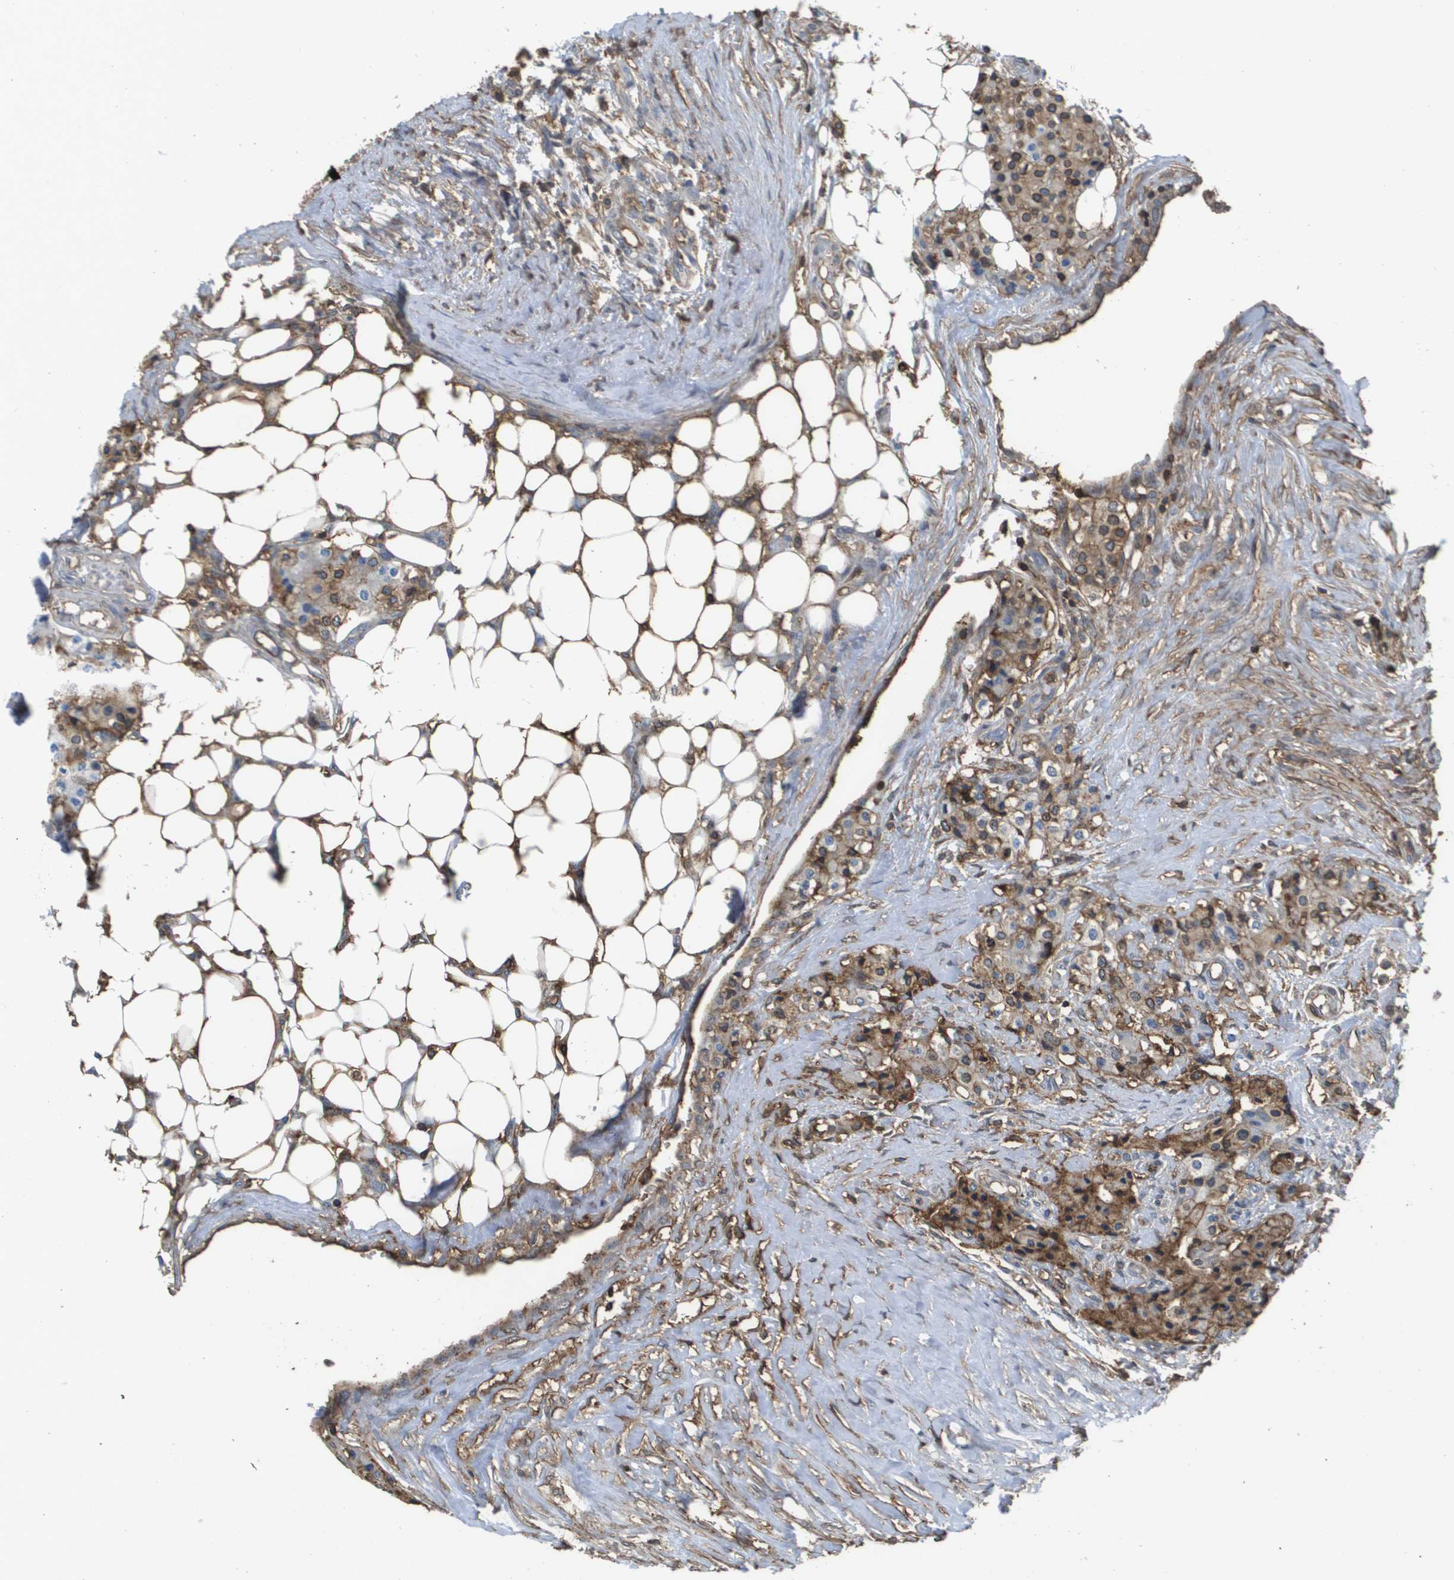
{"staining": {"intensity": "moderate", "quantity": "25%-75%", "location": "cytoplasmic/membranous"}, "tissue": "carcinoid", "cell_type": "Tumor cells", "image_type": "cancer", "snomed": [{"axis": "morphology", "description": "Carcinoid, malignant, NOS"}, {"axis": "topography", "description": "Colon"}], "caption": "This is a histology image of immunohistochemistry staining of carcinoid (malignant), which shows moderate expression in the cytoplasmic/membranous of tumor cells.", "gene": "PASK", "patient": {"sex": "female", "age": 52}}